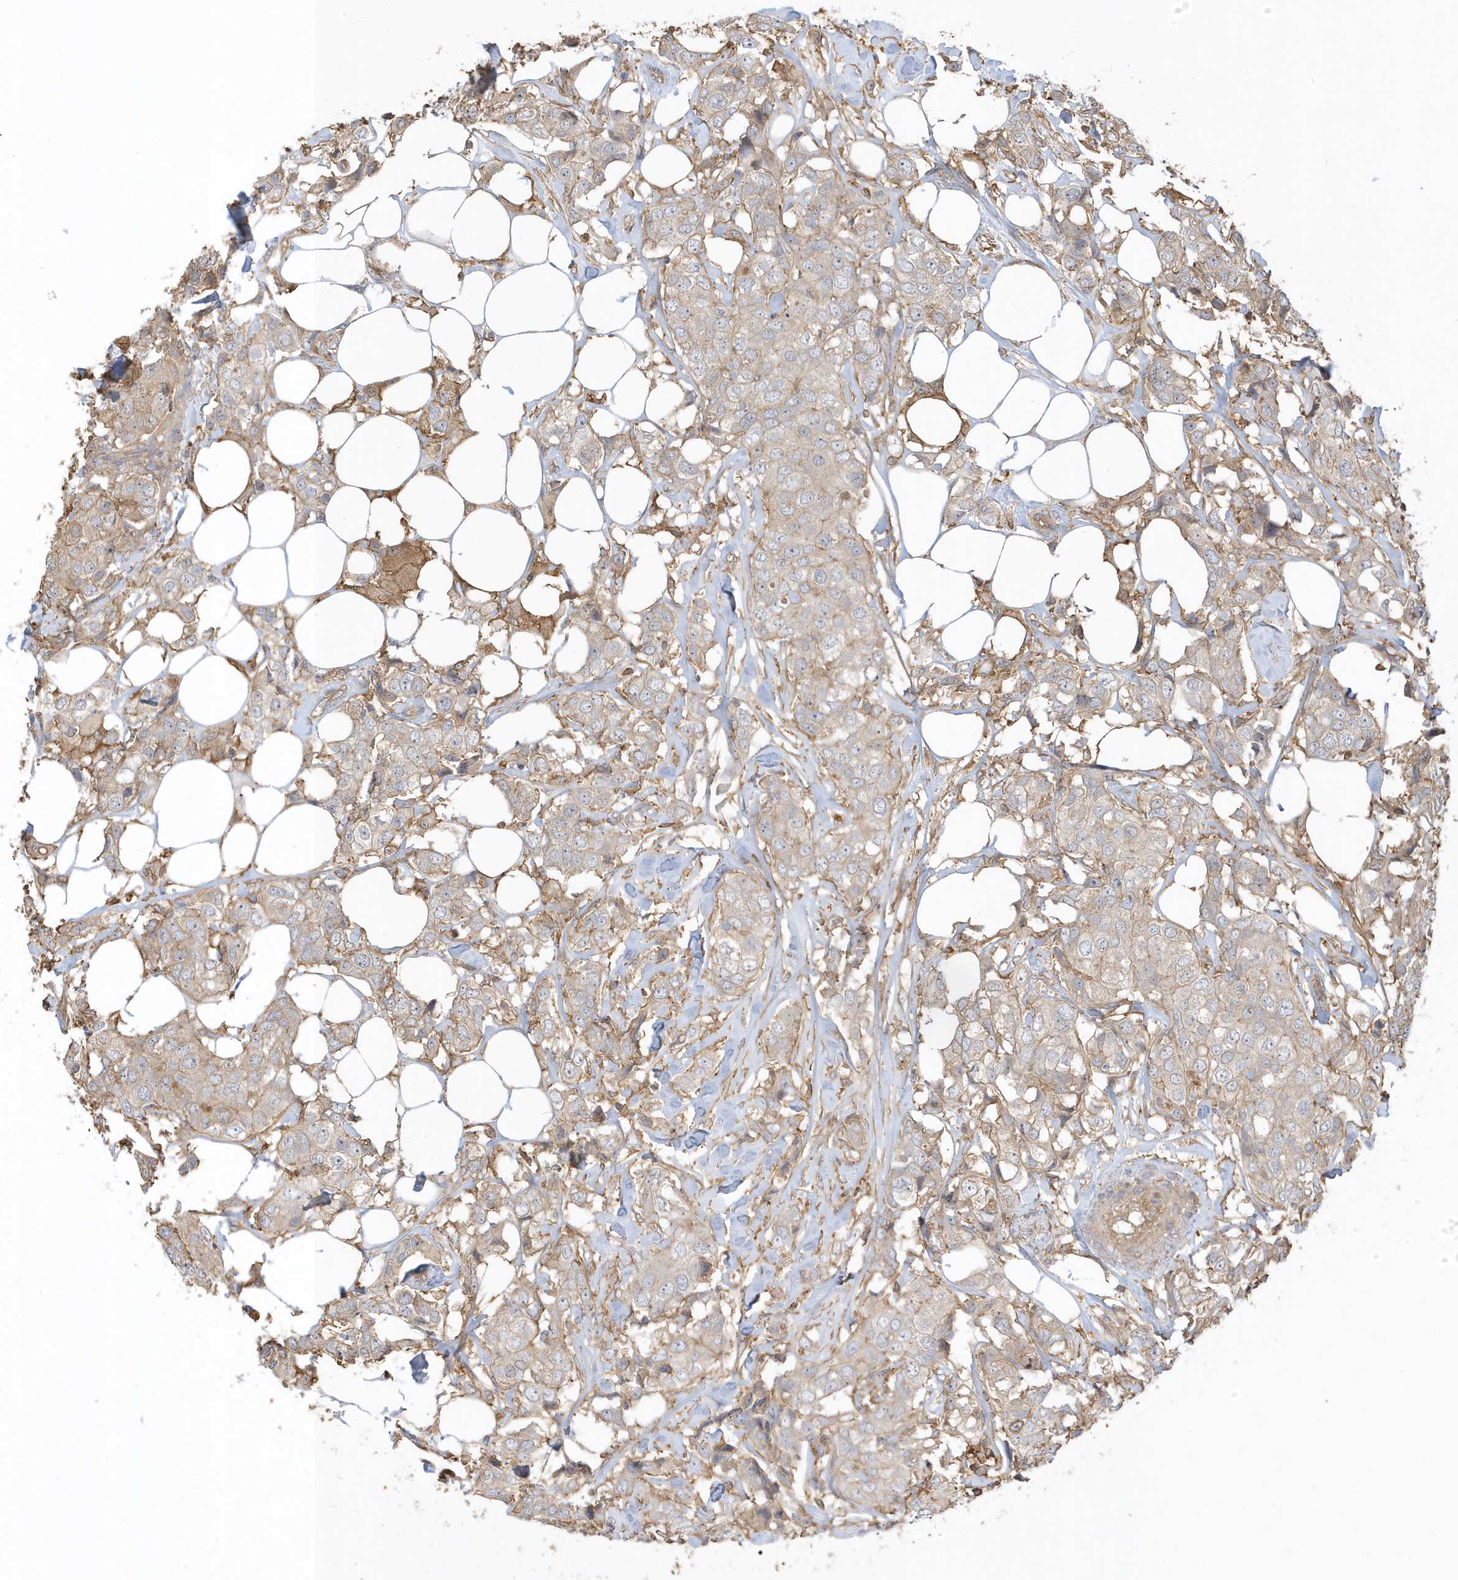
{"staining": {"intensity": "weak", "quantity": "25%-75%", "location": "cytoplasmic/membranous"}, "tissue": "breast cancer", "cell_type": "Tumor cells", "image_type": "cancer", "snomed": [{"axis": "morphology", "description": "Duct carcinoma"}, {"axis": "topography", "description": "Breast"}], "caption": "IHC staining of breast cancer, which displays low levels of weak cytoplasmic/membranous expression in about 25%-75% of tumor cells indicating weak cytoplasmic/membranous protein staining. The staining was performed using DAB (3,3'-diaminobenzidine) (brown) for protein detection and nuclei were counterstained in hematoxylin (blue).", "gene": "ZBTB8A", "patient": {"sex": "female", "age": 80}}